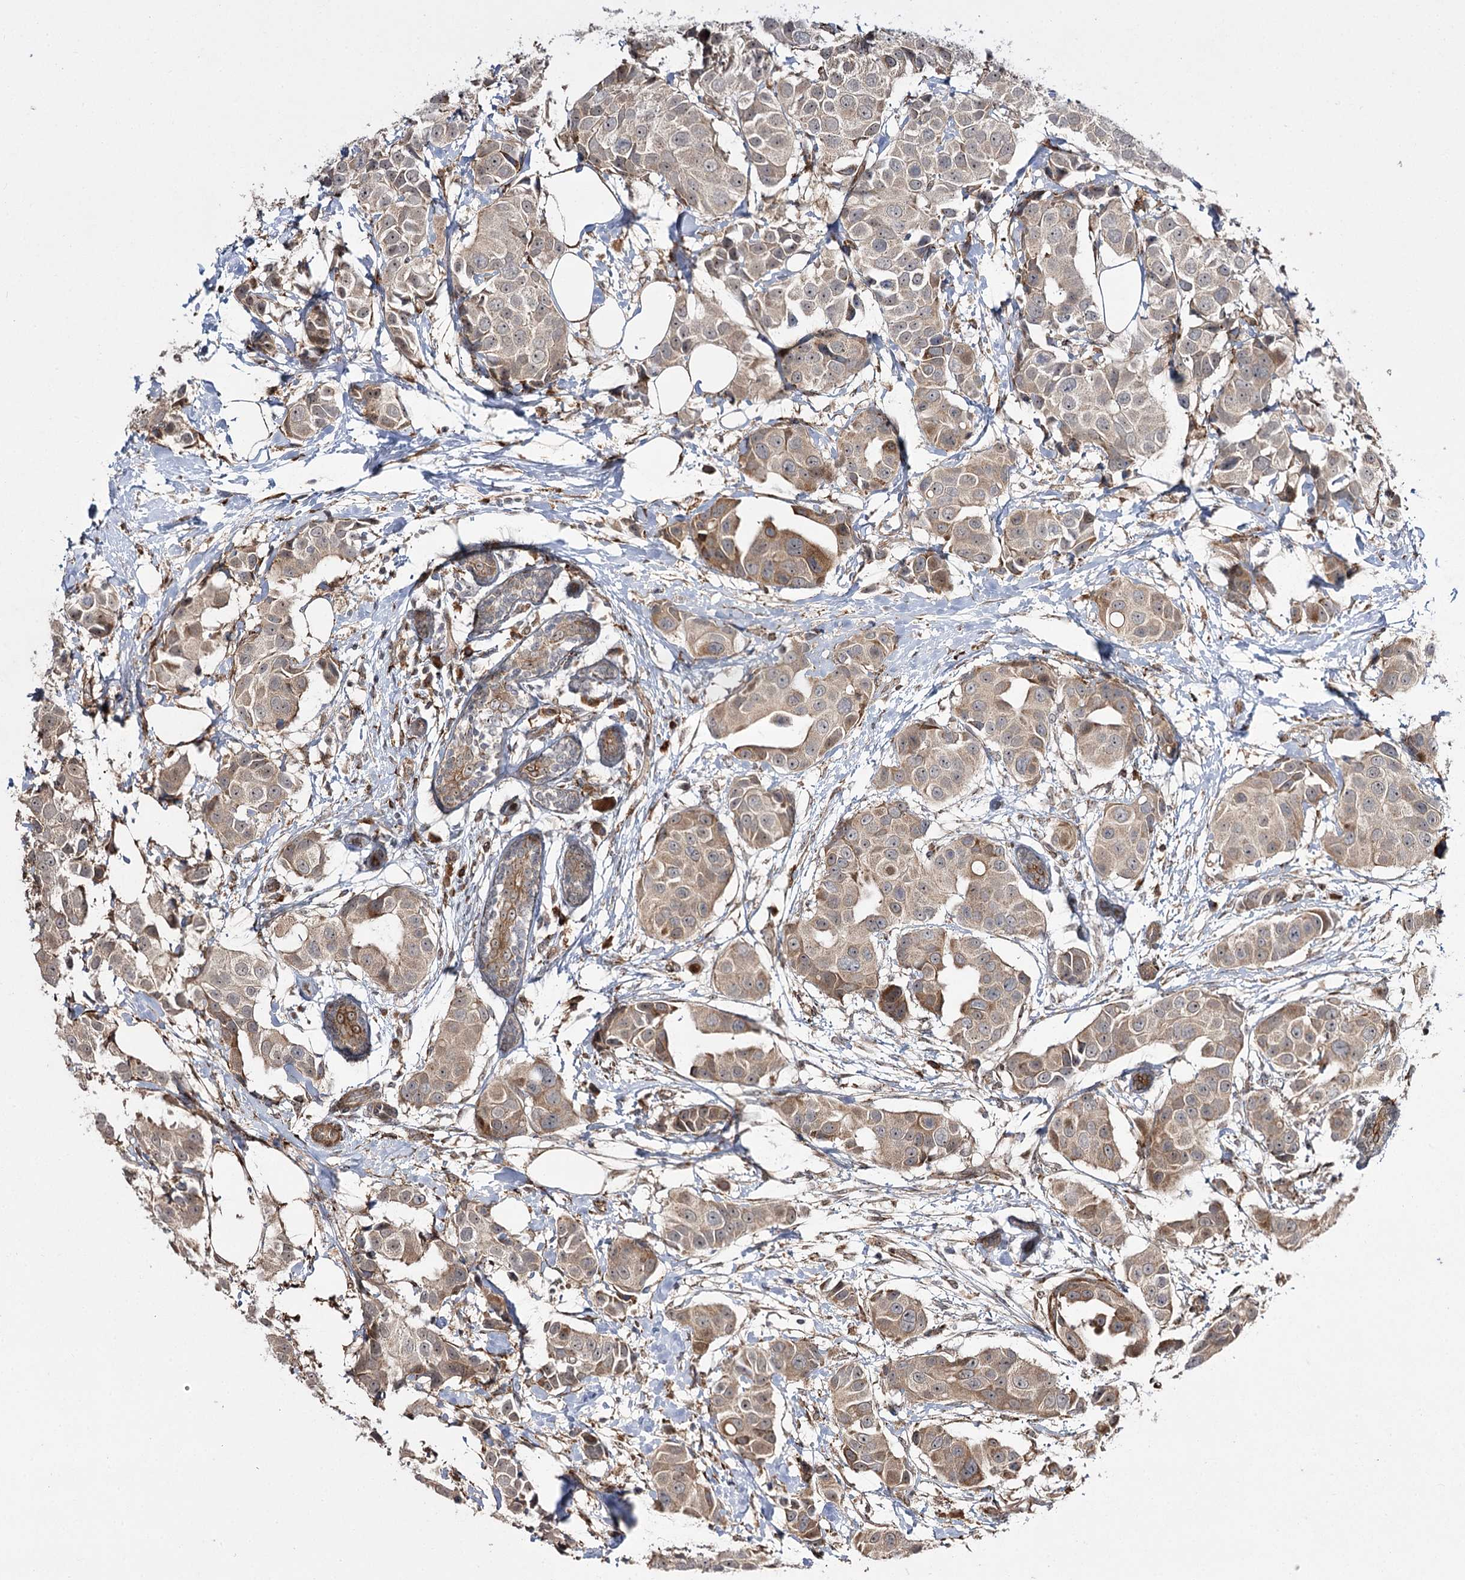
{"staining": {"intensity": "weak", "quantity": ">75%", "location": "cytoplasmic/membranous"}, "tissue": "breast cancer", "cell_type": "Tumor cells", "image_type": "cancer", "snomed": [{"axis": "morphology", "description": "Normal tissue, NOS"}, {"axis": "morphology", "description": "Duct carcinoma"}, {"axis": "topography", "description": "Breast"}], "caption": "Weak cytoplasmic/membranous staining for a protein is present in approximately >75% of tumor cells of breast cancer (infiltrating ductal carcinoma) using IHC.", "gene": "FANCL", "patient": {"sex": "female", "age": 39}}